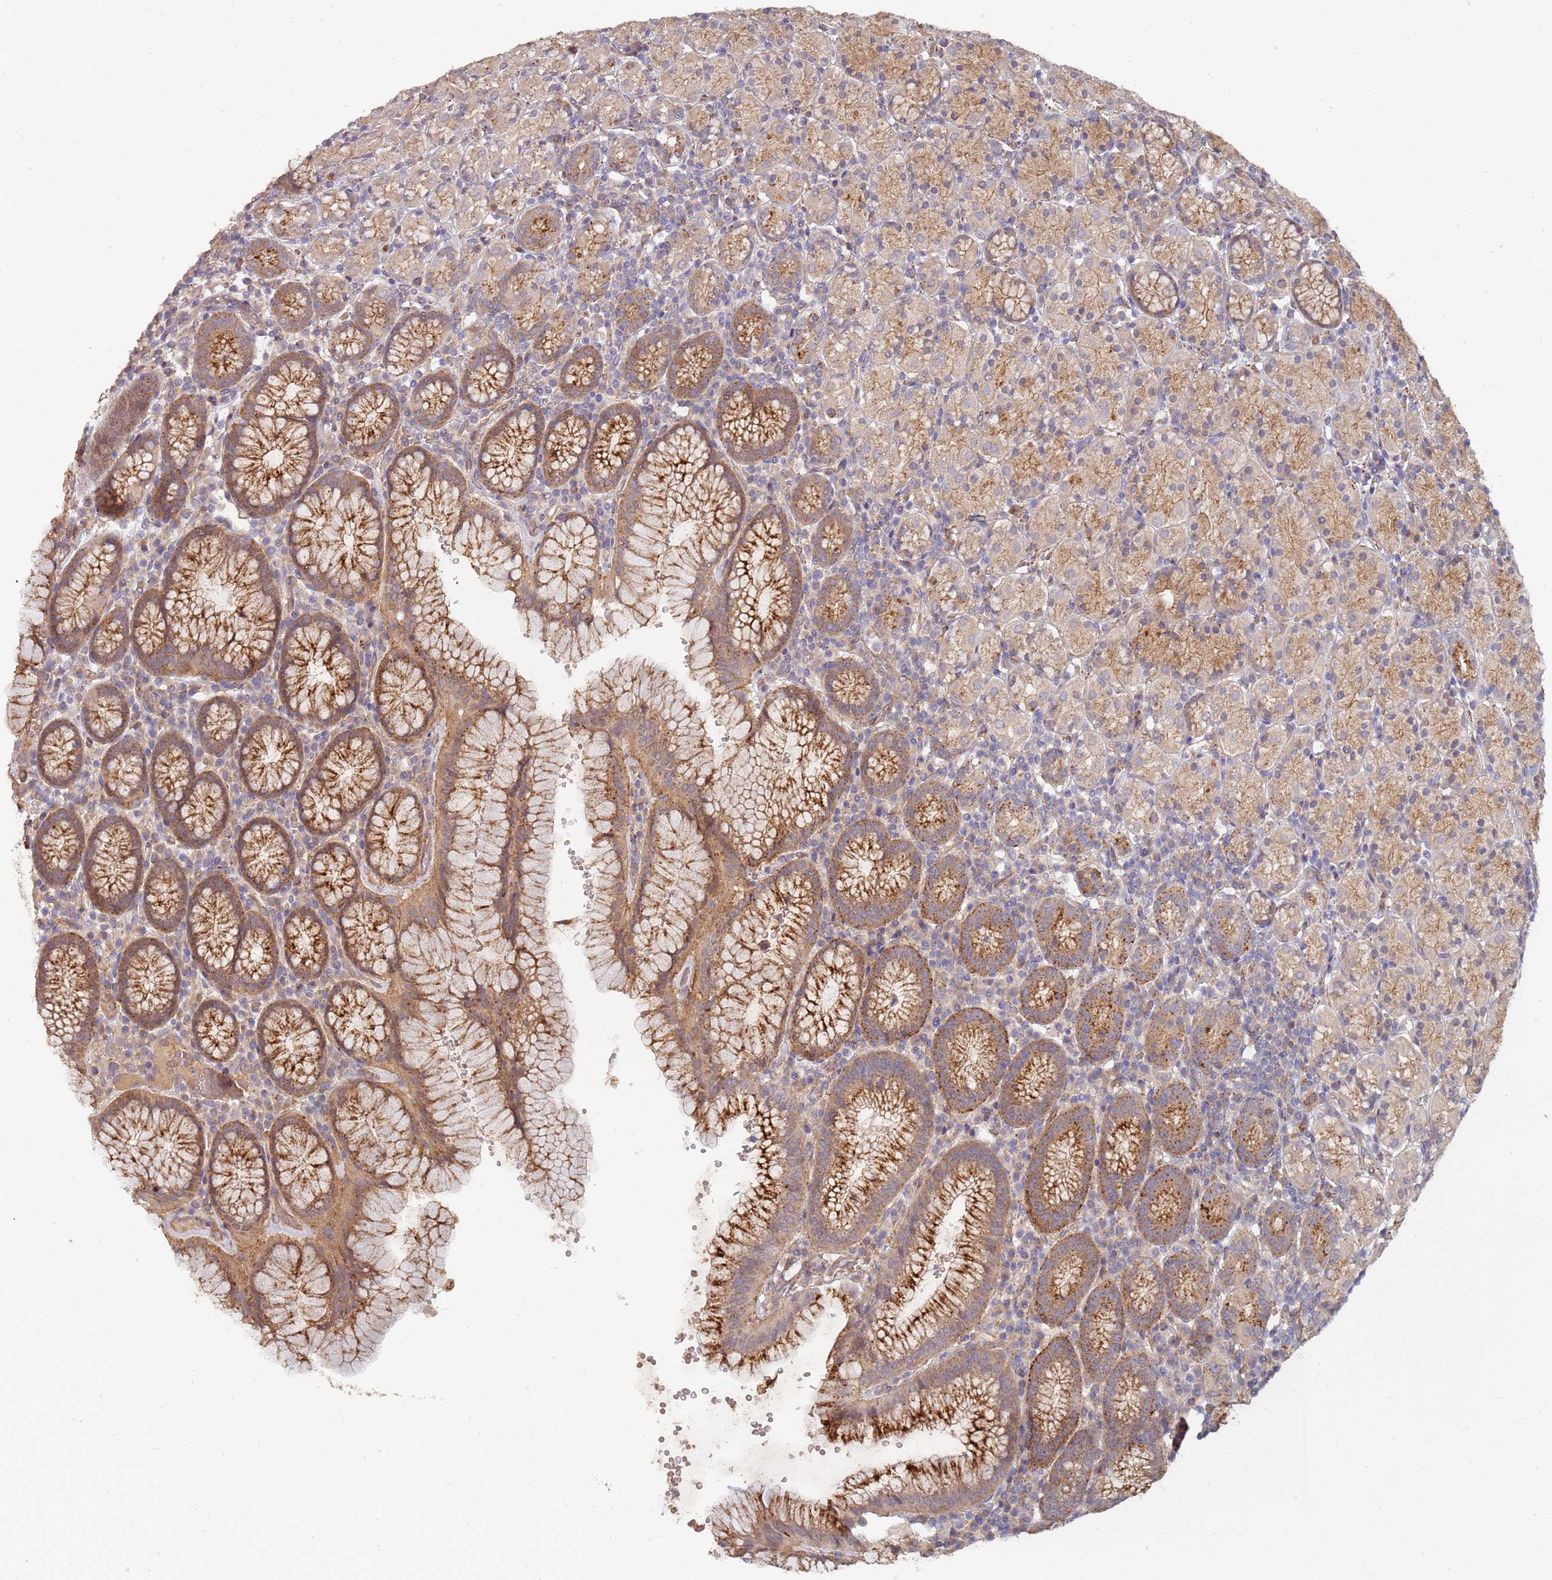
{"staining": {"intensity": "strong", "quantity": "25%-75%", "location": "cytoplasmic/membranous"}, "tissue": "stomach", "cell_type": "Glandular cells", "image_type": "normal", "snomed": [{"axis": "morphology", "description": "Normal tissue, NOS"}, {"axis": "topography", "description": "Stomach, upper"}, {"axis": "topography", "description": "Stomach"}], "caption": "The image demonstrates staining of benign stomach, revealing strong cytoplasmic/membranous protein staining (brown color) within glandular cells. Nuclei are stained in blue.", "gene": "ABCB6", "patient": {"sex": "male", "age": 62}}